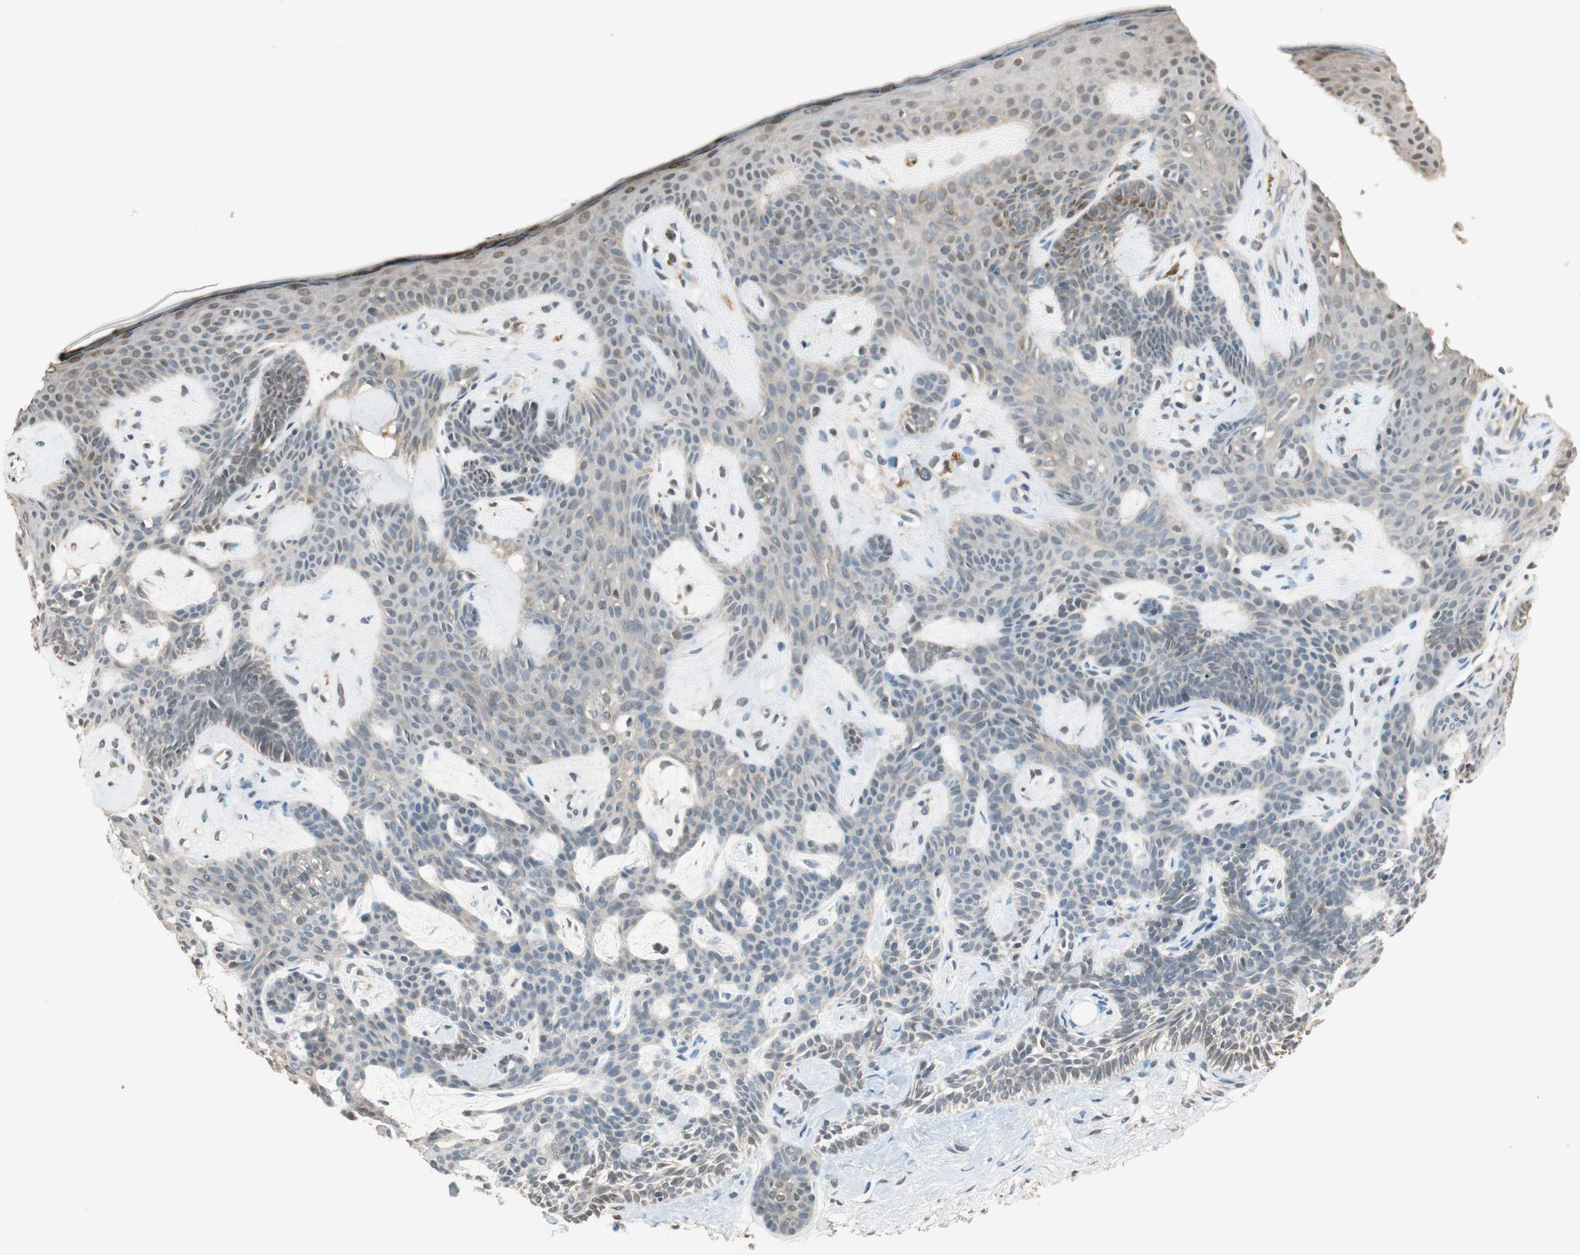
{"staining": {"intensity": "weak", "quantity": "25%-75%", "location": "cytoplasmic/membranous,nuclear"}, "tissue": "skin cancer", "cell_type": "Tumor cells", "image_type": "cancer", "snomed": [{"axis": "morphology", "description": "Developmental malformation"}, {"axis": "morphology", "description": "Basal cell carcinoma"}, {"axis": "topography", "description": "Skin"}], "caption": "A histopathology image of human skin cancer stained for a protein displays weak cytoplasmic/membranous and nuclear brown staining in tumor cells.", "gene": "USP5", "patient": {"sex": "female", "age": 62}}